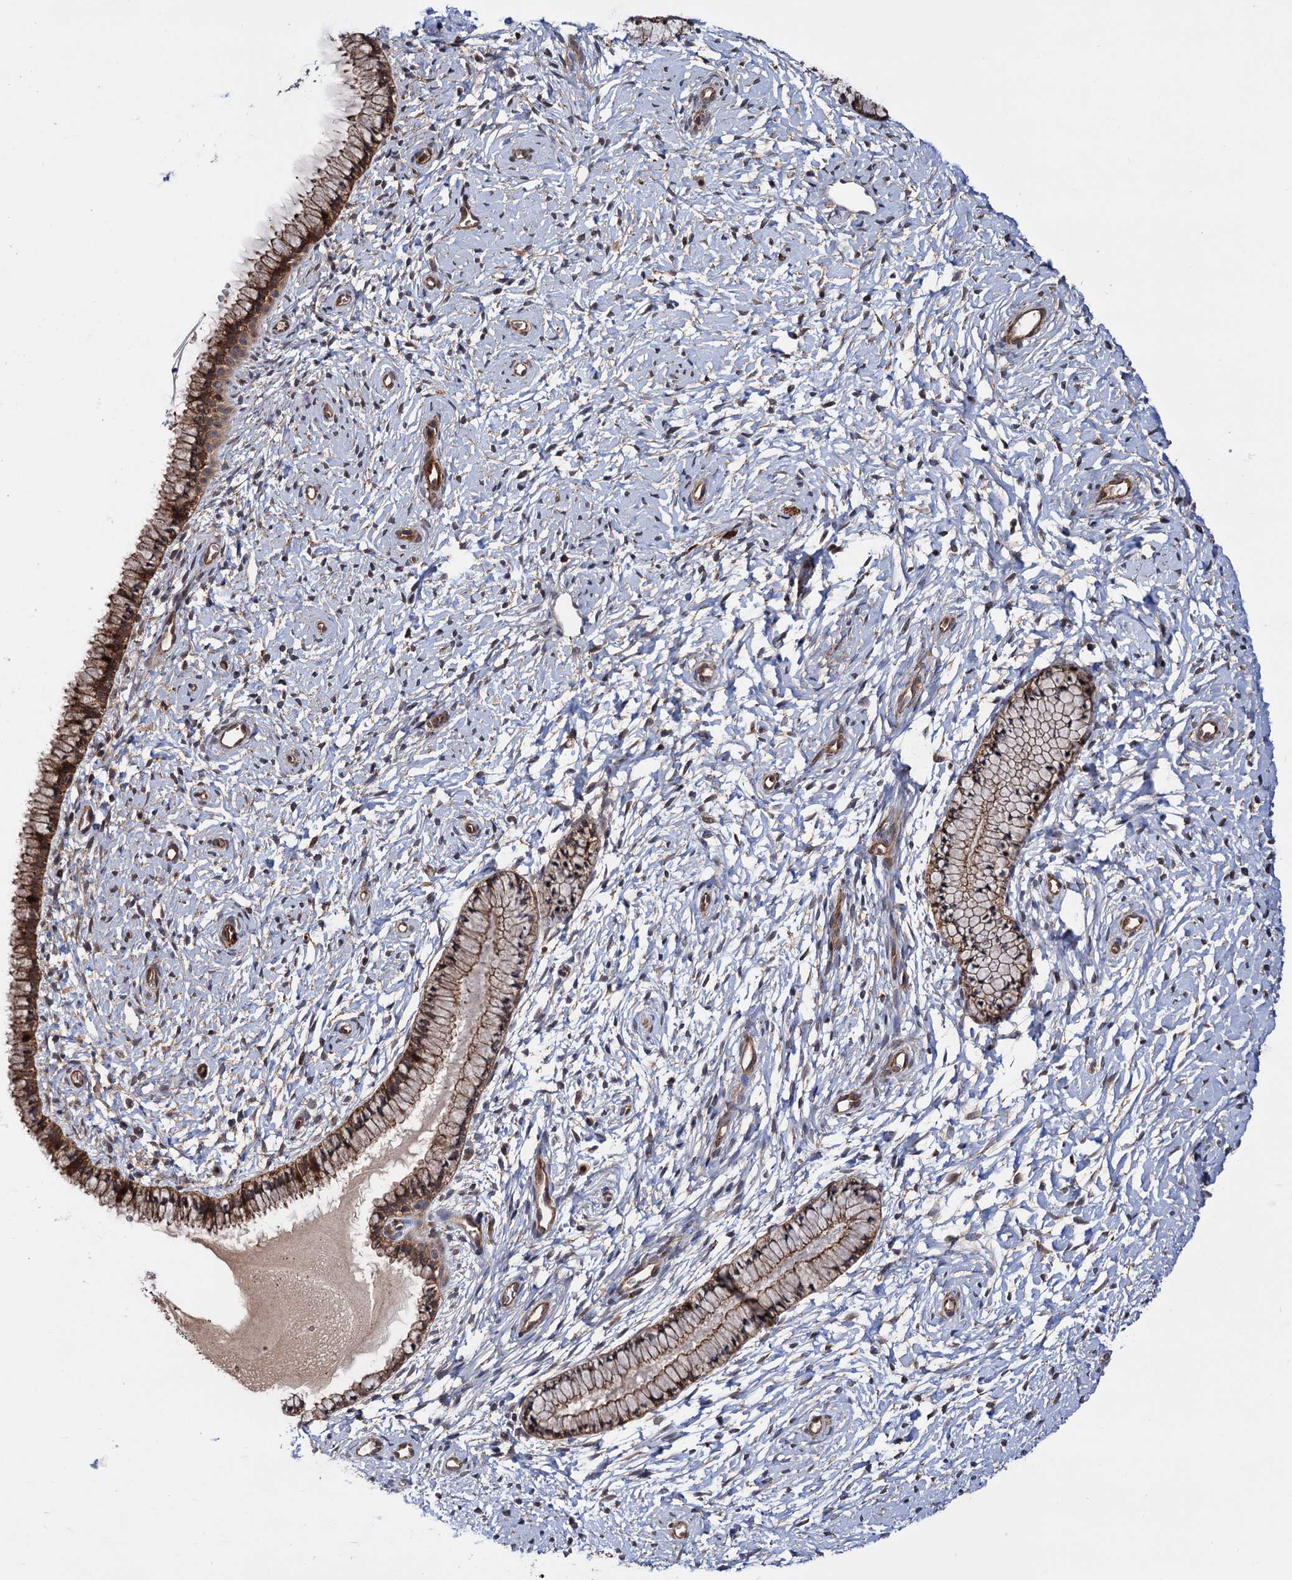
{"staining": {"intensity": "moderate", "quantity": ">75%", "location": "cytoplasmic/membranous"}, "tissue": "cervix", "cell_type": "Glandular cells", "image_type": "normal", "snomed": [{"axis": "morphology", "description": "Normal tissue, NOS"}, {"axis": "topography", "description": "Cervix"}], "caption": "An image of human cervix stained for a protein shows moderate cytoplasmic/membranous brown staining in glandular cells.", "gene": "ATP8B4", "patient": {"sex": "female", "age": 33}}